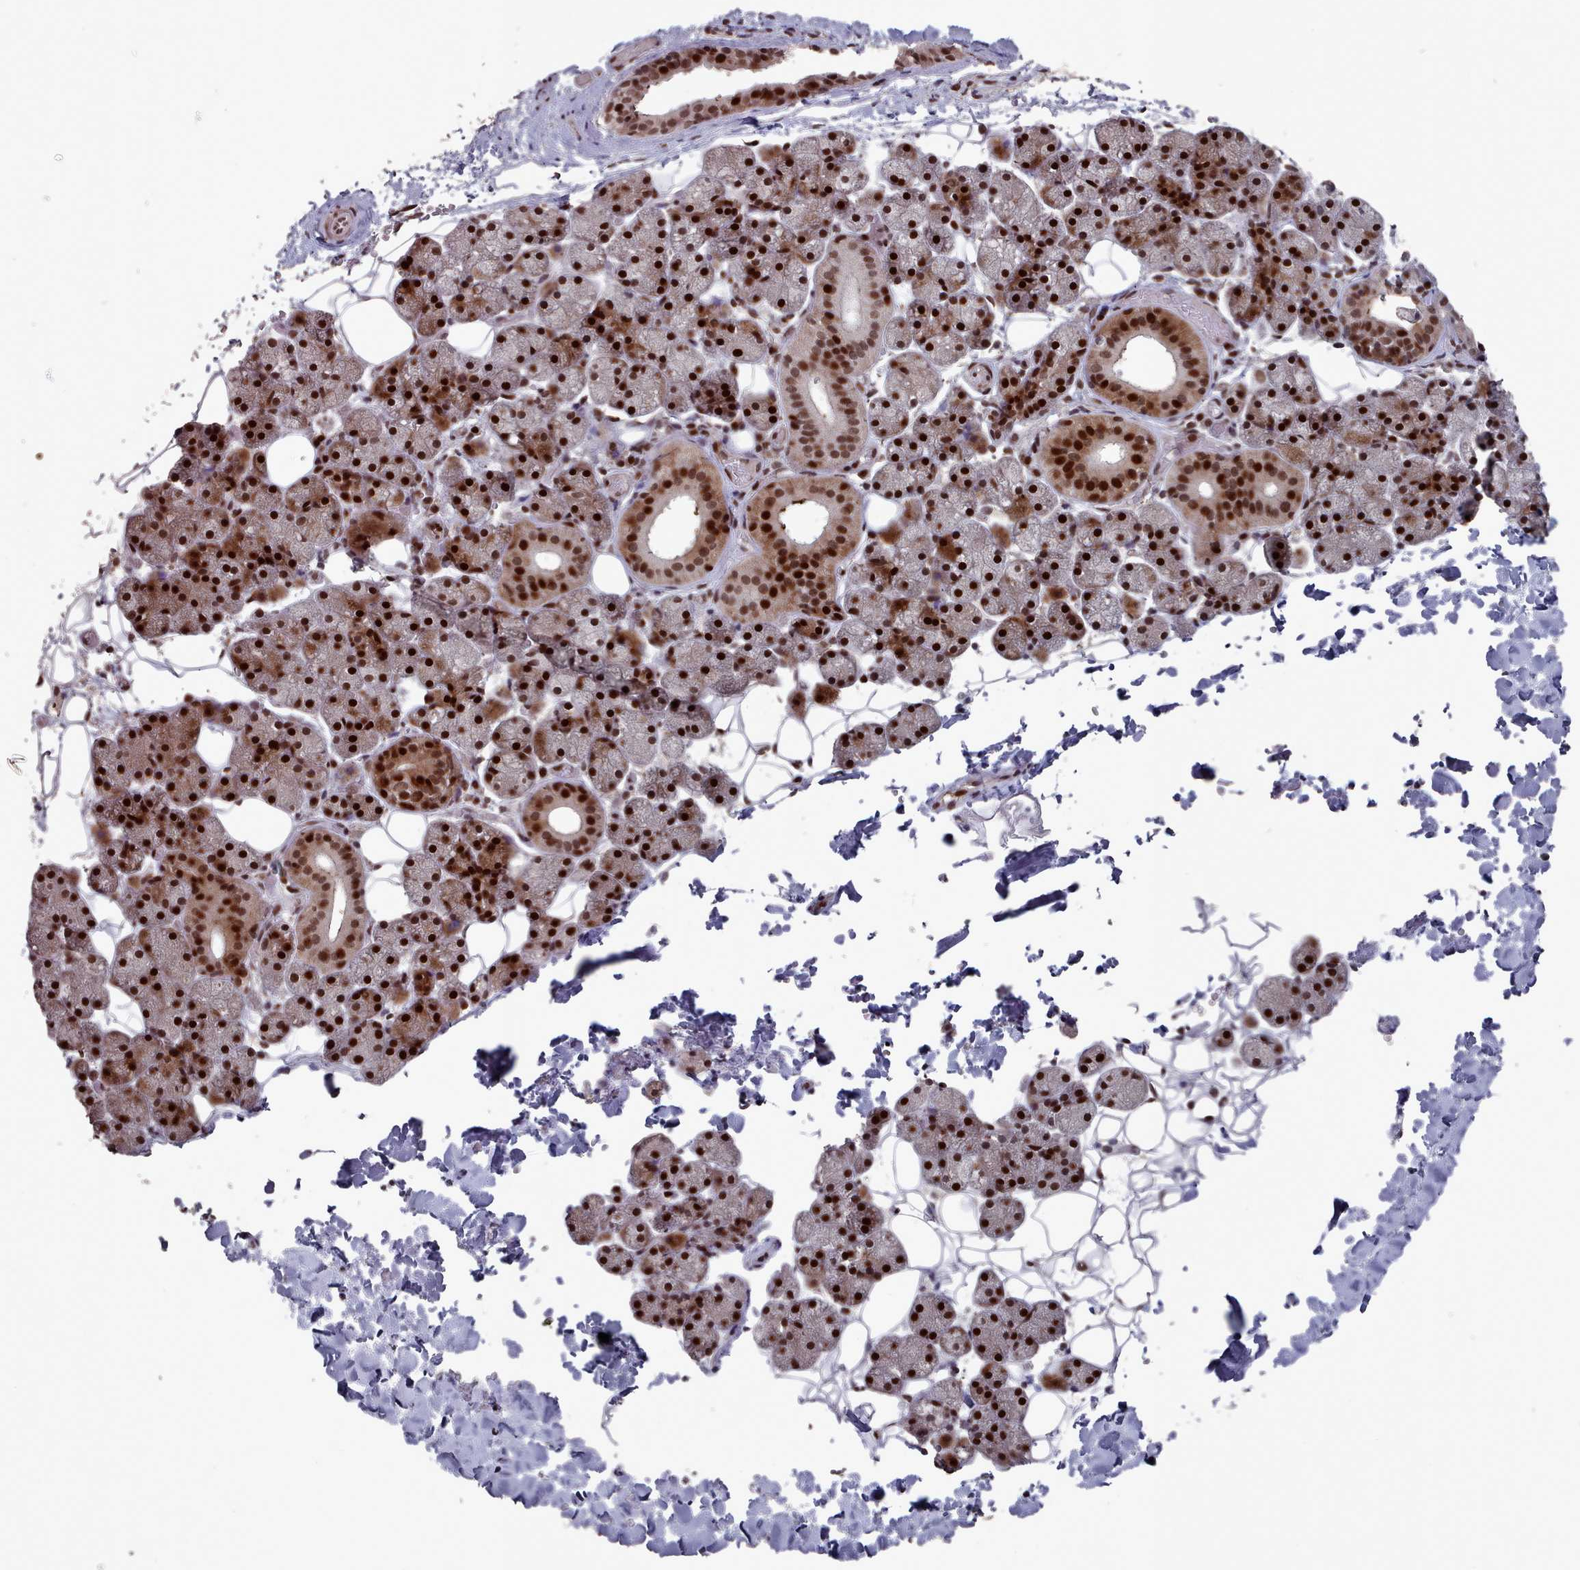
{"staining": {"intensity": "strong", "quantity": "25%-75%", "location": "cytoplasmic/membranous,nuclear"}, "tissue": "salivary gland", "cell_type": "Glandular cells", "image_type": "normal", "snomed": [{"axis": "morphology", "description": "Normal tissue, NOS"}, {"axis": "topography", "description": "Salivary gland"}], "caption": "Protein expression analysis of benign salivary gland shows strong cytoplasmic/membranous,nuclear positivity in about 25%-75% of glandular cells.", "gene": "PNRC2", "patient": {"sex": "female", "age": 33}}